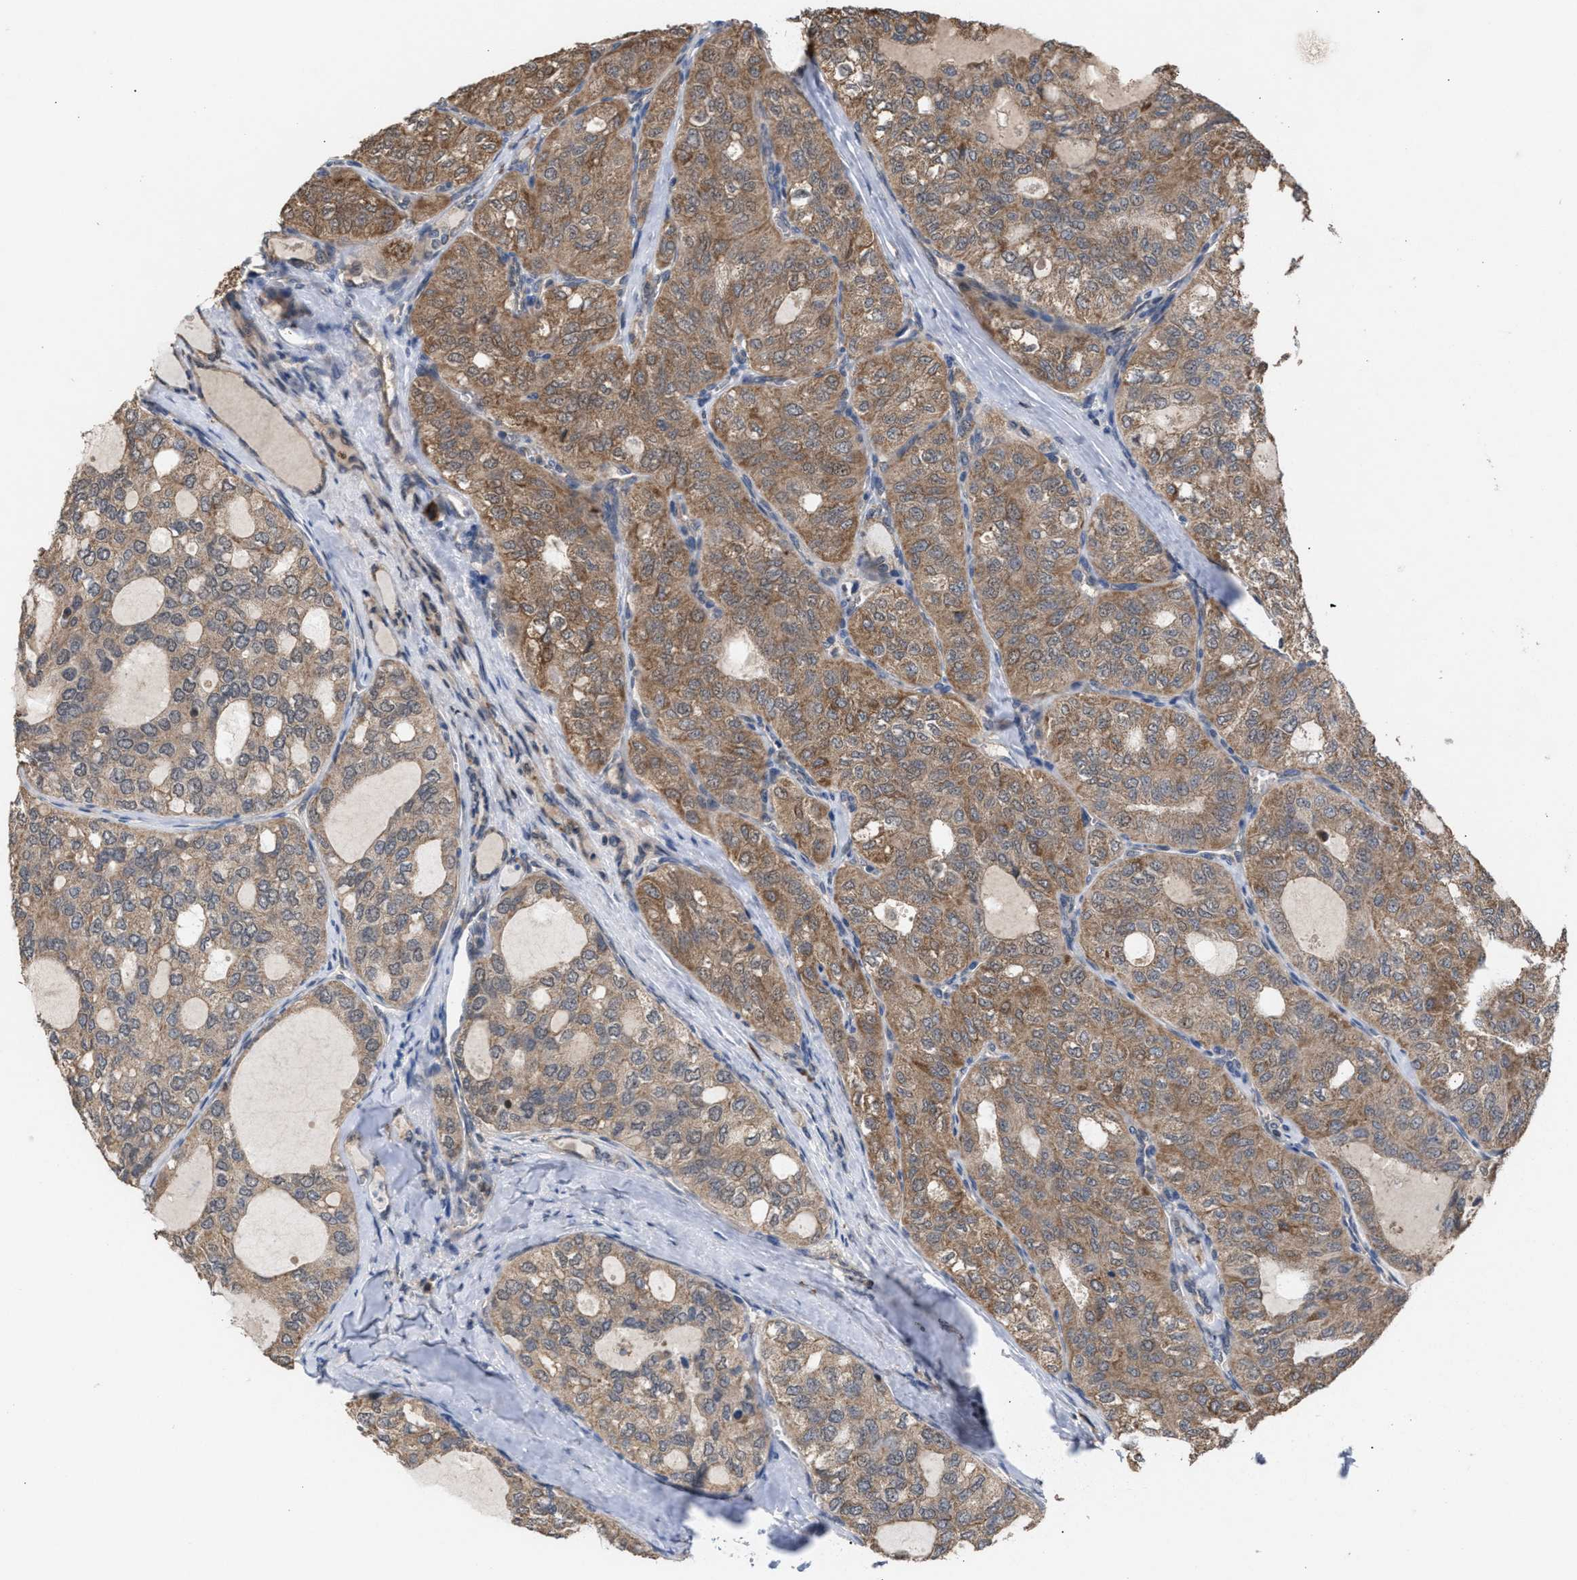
{"staining": {"intensity": "moderate", "quantity": ">75%", "location": "cytoplasmic/membranous"}, "tissue": "thyroid cancer", "cell_type": "Tumor cells", "image_type": "cancer", "snomed": [{"axis": "morphology", "description": "Follicular adenoma carcinoma, NOS"}, {"axis": "topography", "description": "Thyroid gland"}], "caption": "A high-resolution image shows immunohistochemistry staining of thyroid follicular adenoma carcinoma, which reveals moderate cytoplasmic/membranous positivity in about >75% of tumor cells.", "gene": "C9orf78", "patient": {"sex": "male", "age": 75}}